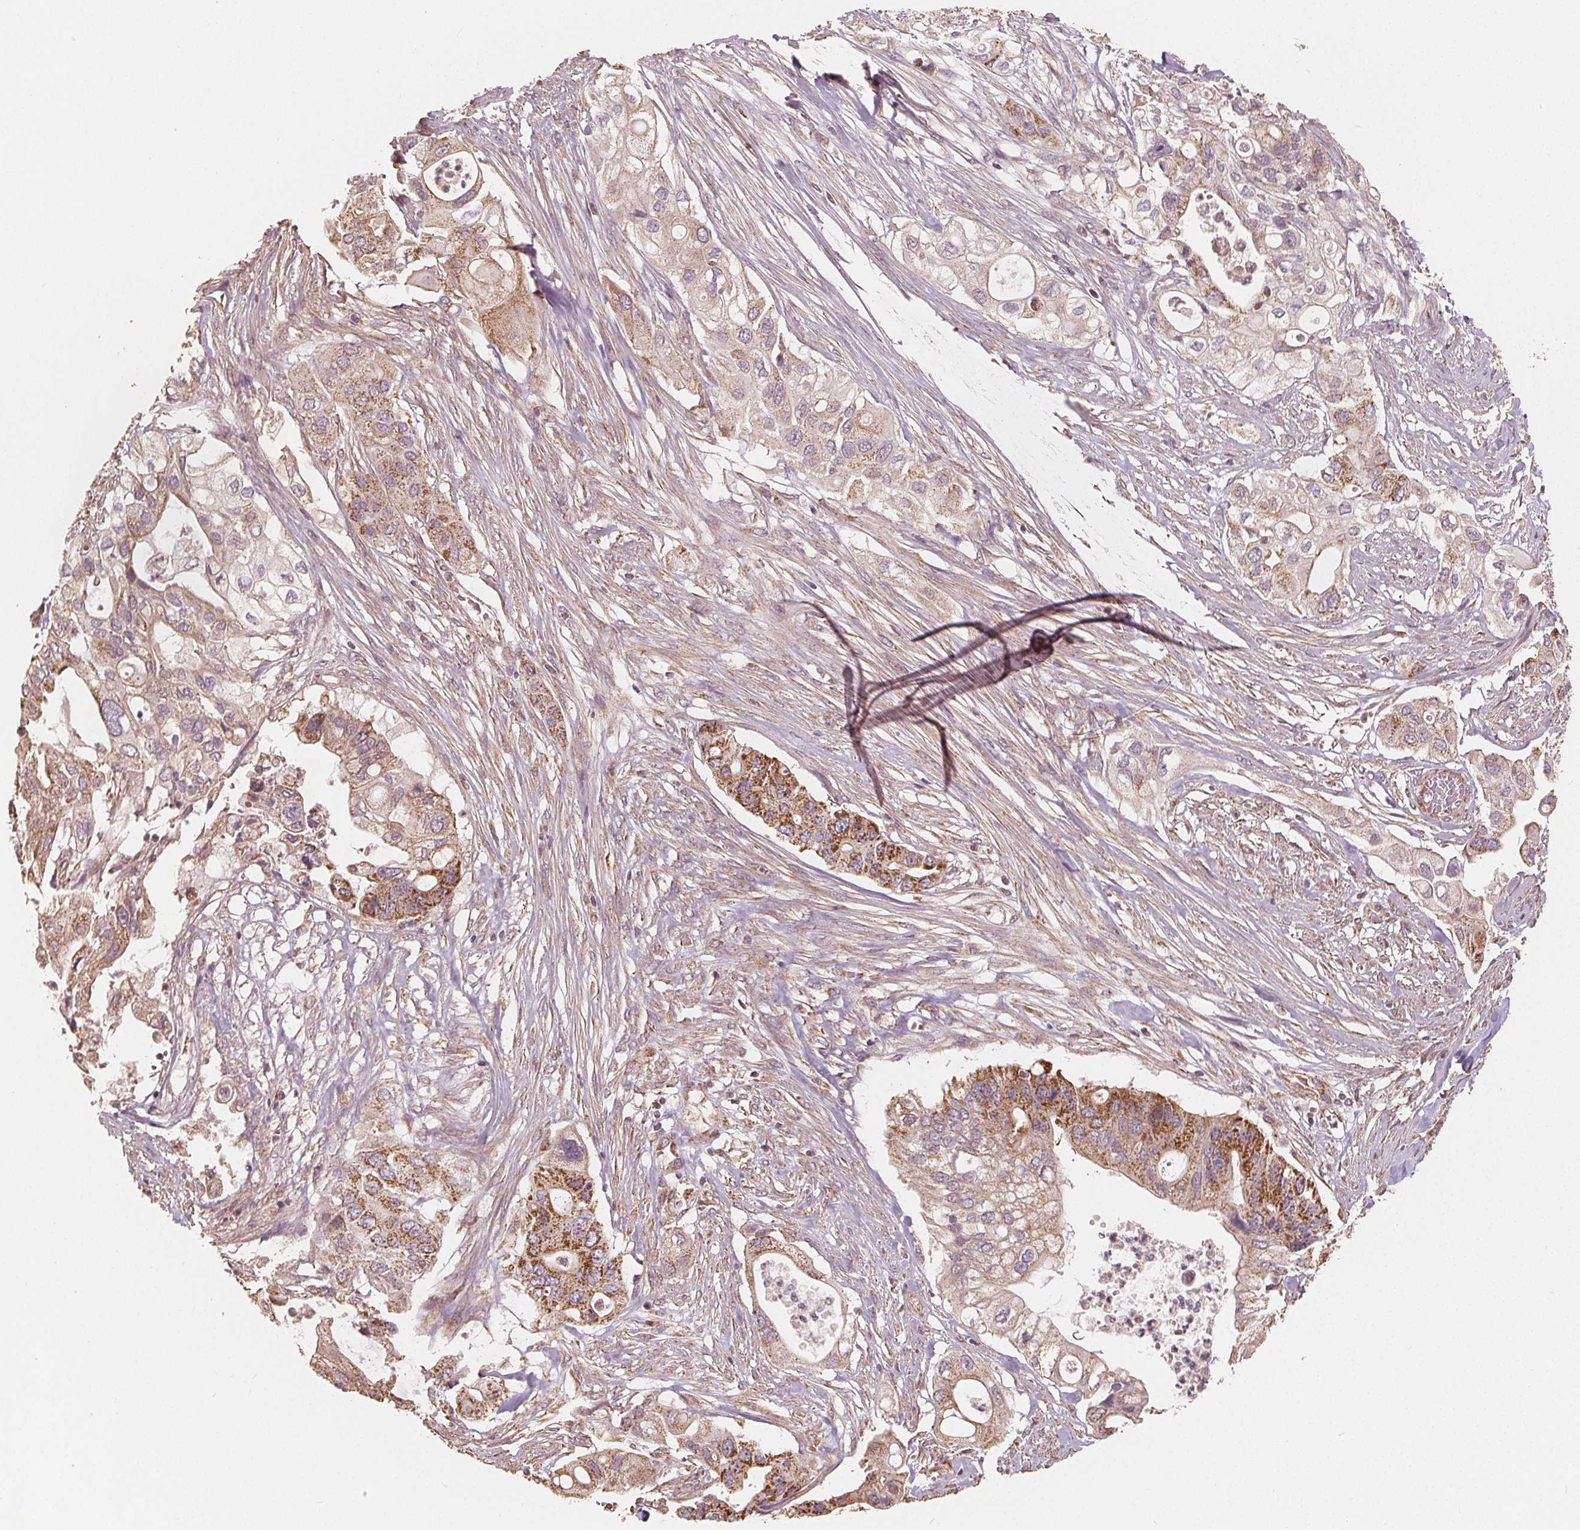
{"staining": {"intensity": "moderate", "quantity": "25%-75%", "location": "cytoplasmic/membranous"}, "tissue": "pancreatic cancer", "cell_type": "Tumor cells", "image_type": "cancer", "snomed": [{"axis": "morphology", "description": "Adenocarcinoma, NOS"}, {"axis": "topography", "description": "Pancreas"}], "caption": "Immunohistochemical staining of human pancreatic cancer (adenocarcinoma) exhibits medium levels of moderate cytoplasmic/membranous positivity in about 25%-75% of tumor cells.", "gene": "PEX26", "patient": {"sex": "female", "age": 72}}